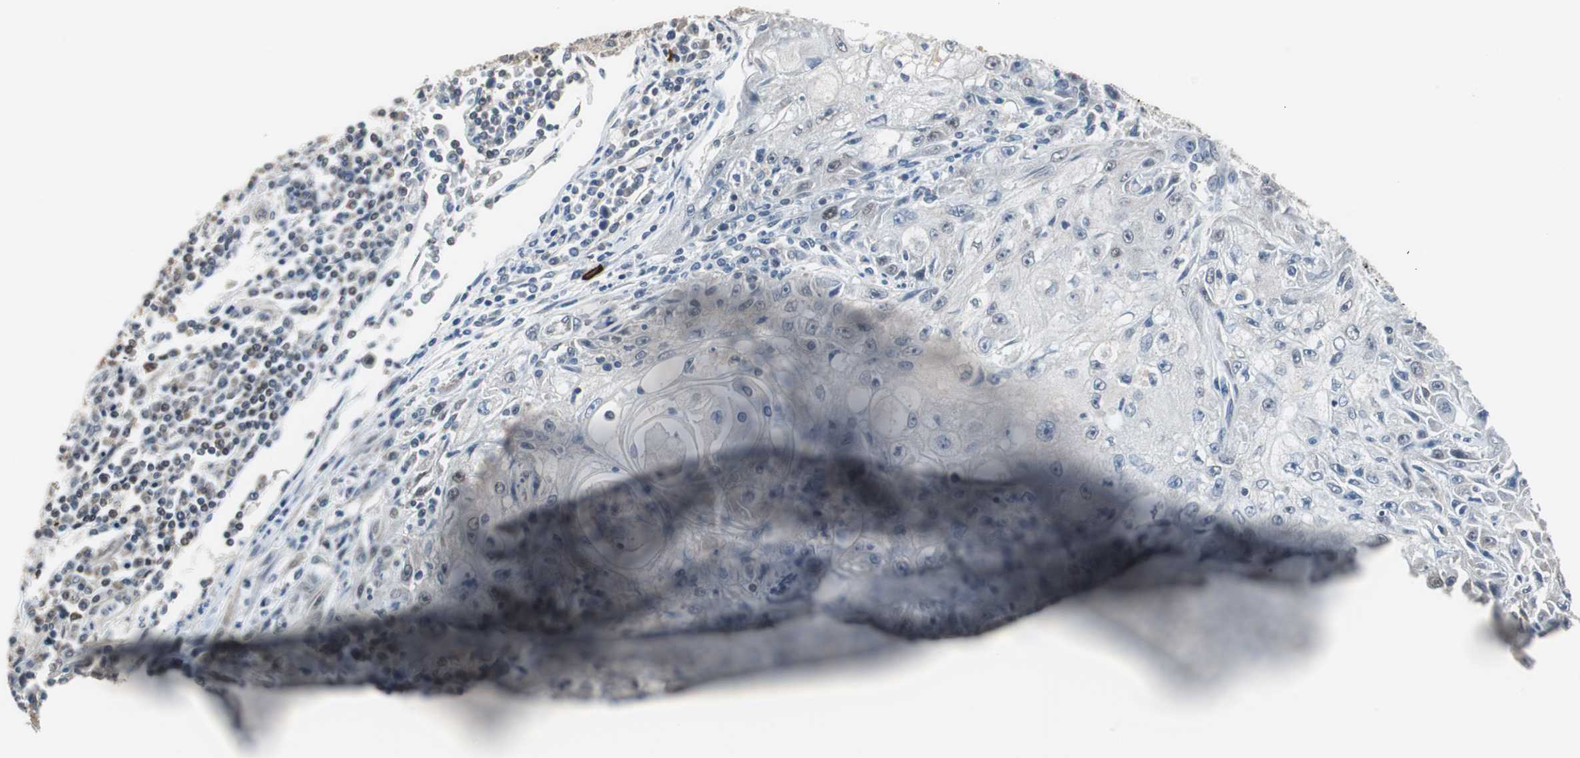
{"staining": {"intensity": "negative", "quantity": "none", "location": "none"}, "tissue": "skin cancer", "cell_type": "Tumor cells", "image_type": "cancer", "snomed": [{"axis": "morphology", "description": "Squamous cell carcinoma, NOS"}, {"axis": "topography", "description": "Skin"}], "caption": "Immunohistochemical staining of skin cancer demonstrates no significant staining in tumor cells.", "gene": "ZHX2", "patient": {"sex": "male", "age": 75}}